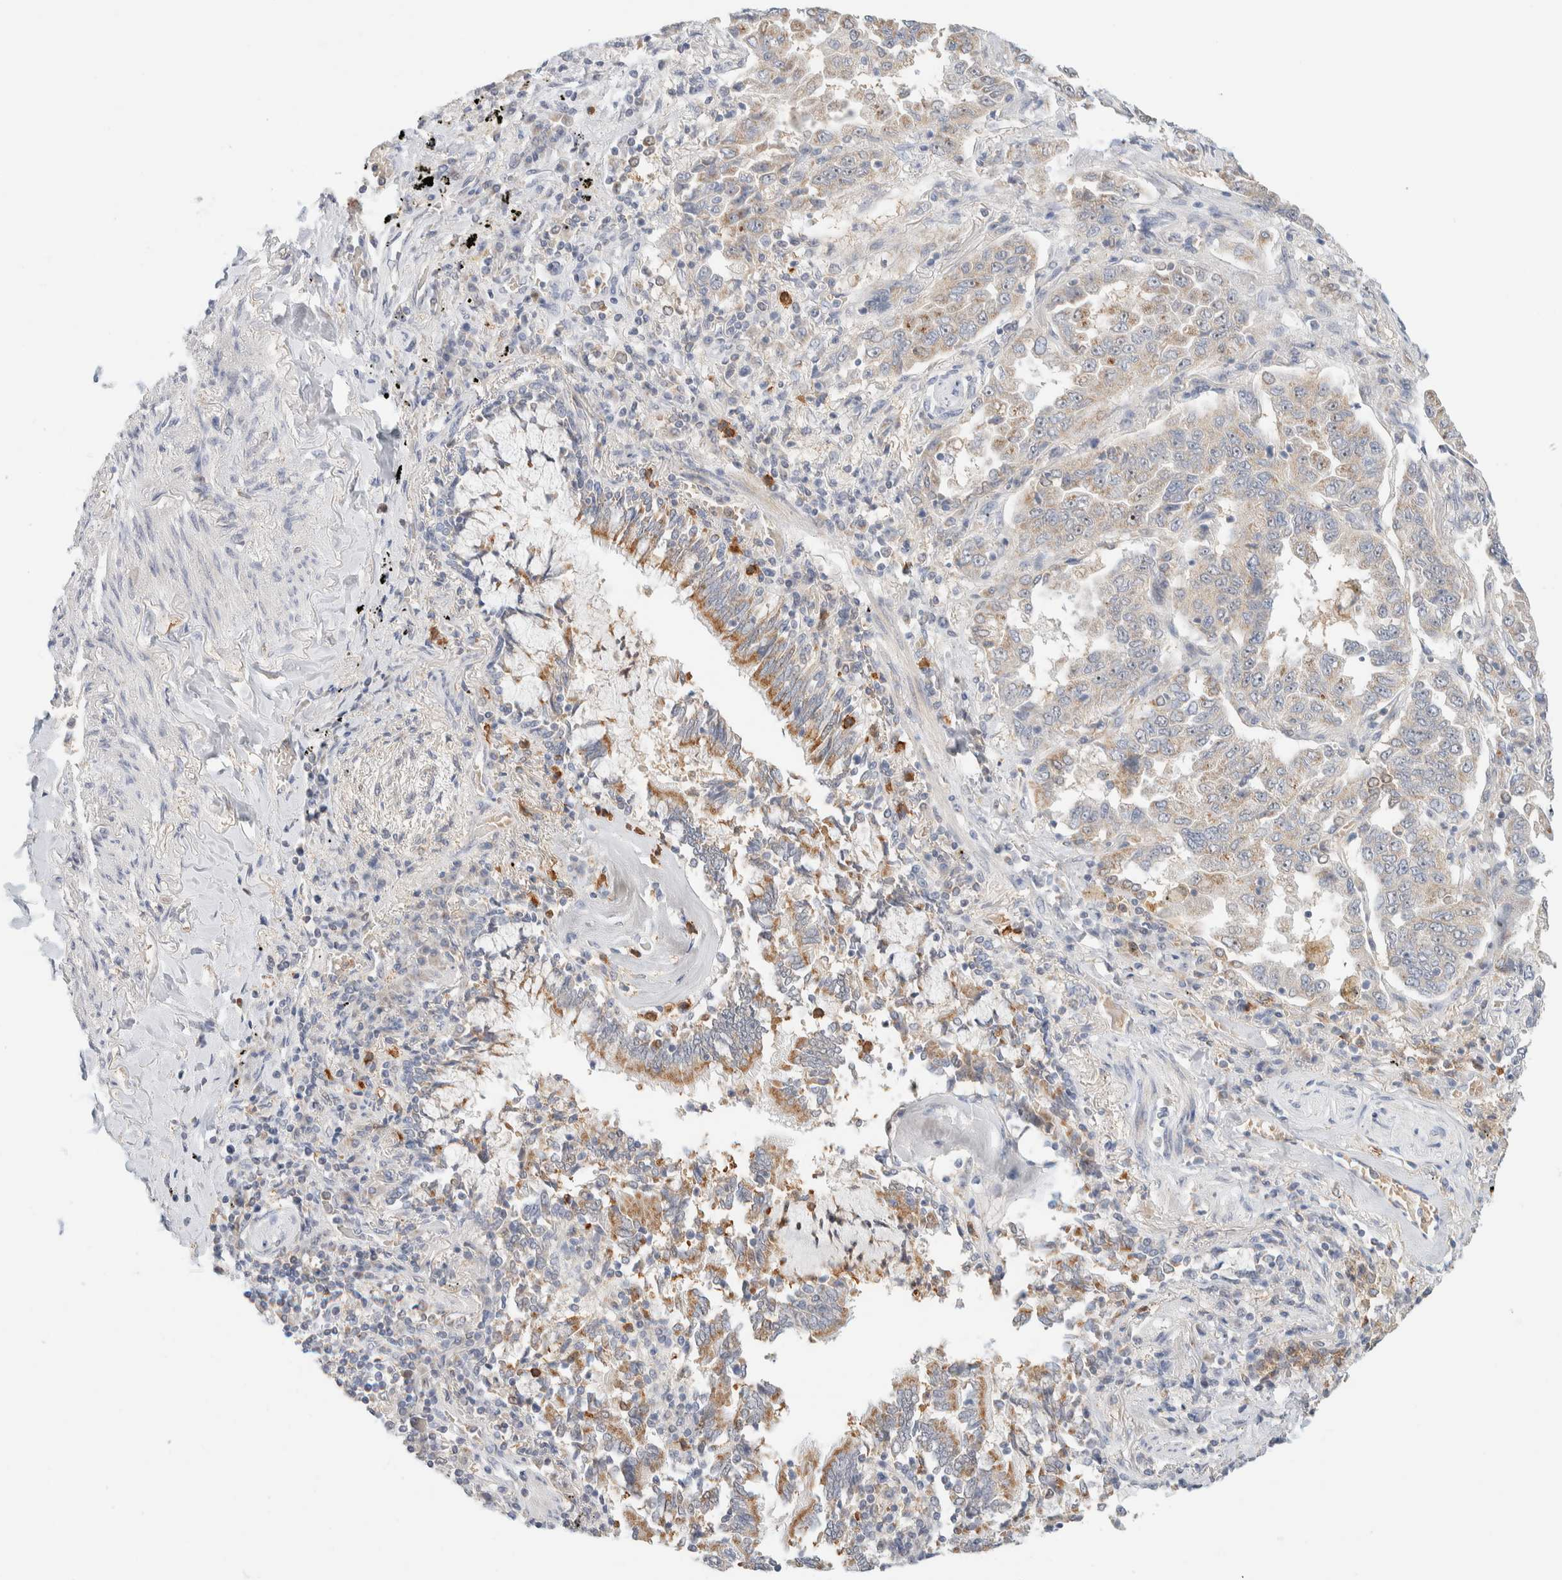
{"staining": {"intensity": "weak", "quantity": "25%-75%", "location": "cytoplasmic/membranous"}, "tissue": "lung cancer", "cell_type": "Tumor cells", "image_type": "cancer", "snomed": [{"axis": "morphology", "description": "Adenocarcinoma, NOS"}, {"axis": "topography", "description": "Lung"}], "caption": "IHC (DAB) staining of adenocarcinoma (lung) exhibits weak cytoplasmic/membranous protein staining in about 25%-75% of tumor cells. The staining was performed using DAB (3,3'-diaminobenzidine) to visualize the protein expression in brown, while the nuclei were stained in blue with hematoxylin (Magnification: 20x).", "gene": "HDHD3", "patient": {"sex": "female", "age": 51}}